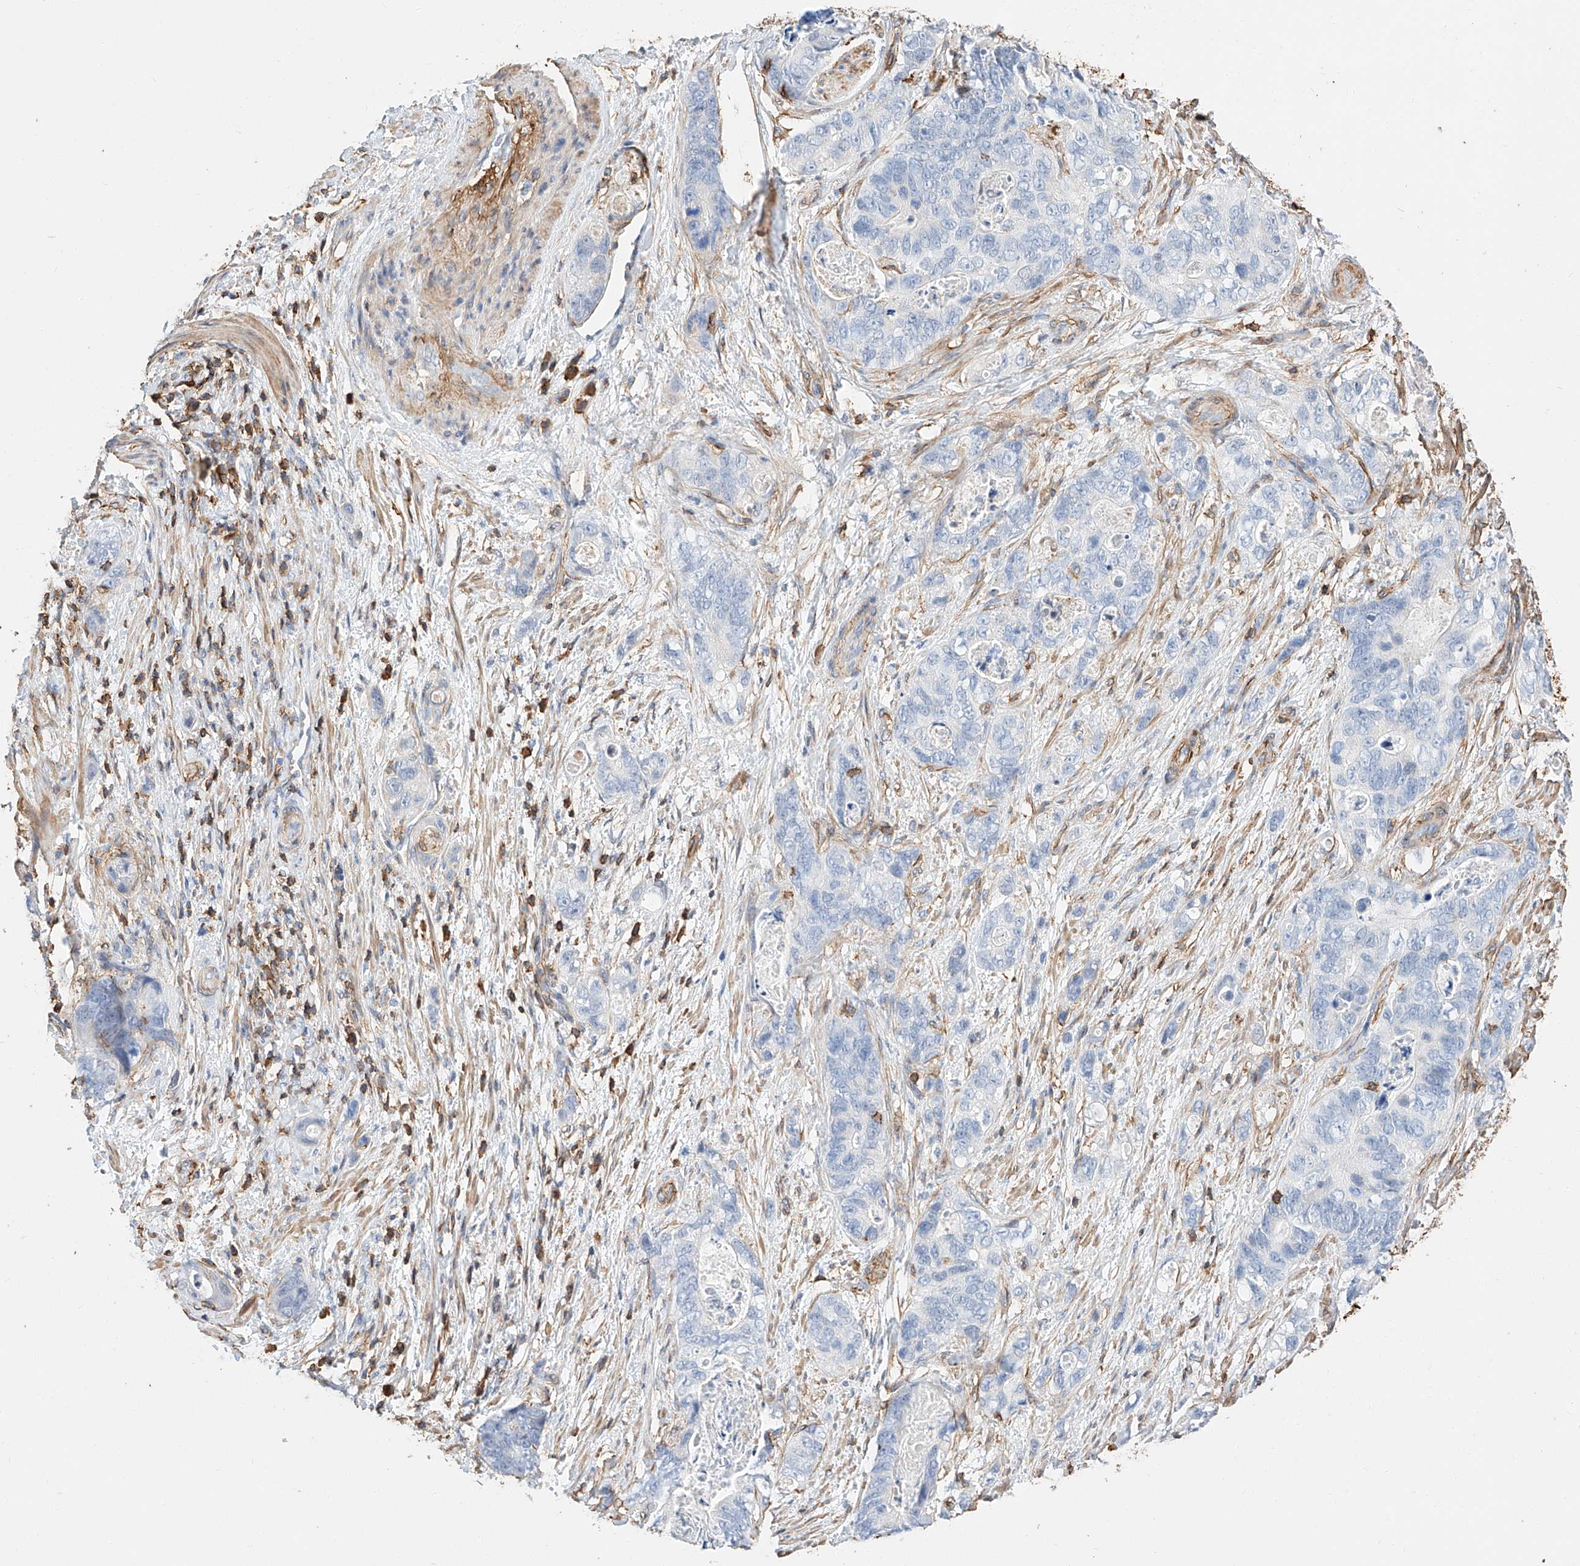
{"staining": {"intensity": "negative", "quantity": "none", "location": "none"}, "tissue": "stomach cancer", "cell_type": "Tumor cells", "image_type": "cancer", "snomed": [{"axis": "morphology", "description": "Normal tissue, NOS"}, {"axis": "morphology", "description": "Adenocarcinoma, NOS"}, {"axis": "topography", "description": "Stomach"}], "caption": "The photomicrograph reveals no significant staining in tumor cells of stomach cancer (adenocarcinoma).", "gene": "WFS1", "patient": {"sex": "female", "age": 89}}